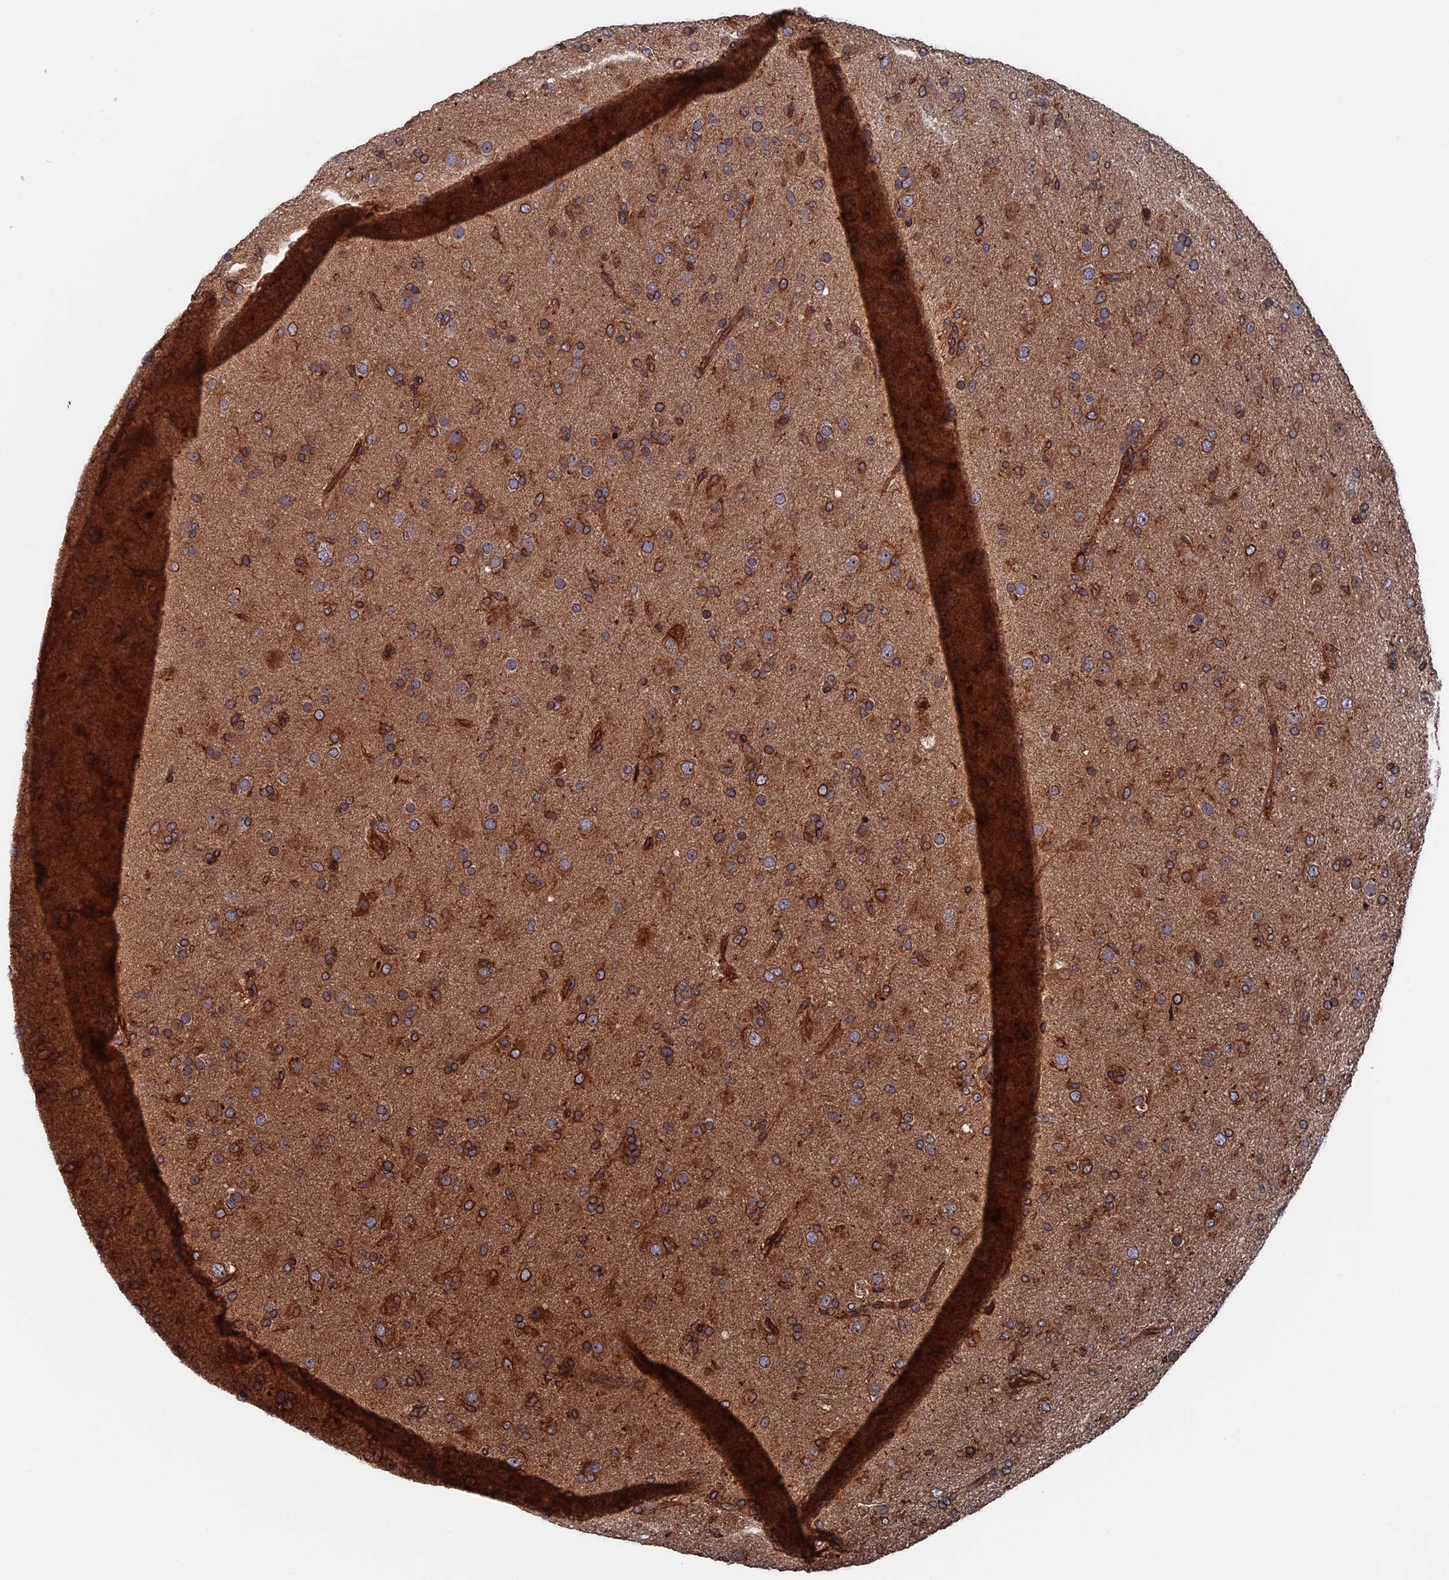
{"staining": {"intensity": "strong", "quantity": ">75%", "location": "cytoplasmic/membranous"}, "tissue": "glioma", "cell_type": "Tumor cells", "image_type": "cancer", "snomed": [{"axis": "morphology", "description": "Glioma, malignant, Low grade"}, {"axis": "topography", "description": "Brain"}], "caption": "The micrograph exhibits immunohistochemical staining of malignant glioma (low-grade). There is strong cytoplasmic/membranous positivity is seen in approximately >75% of tumor cells.", "gene": "RPUSD1", "patient": {"sex": "male", "age": 65}}